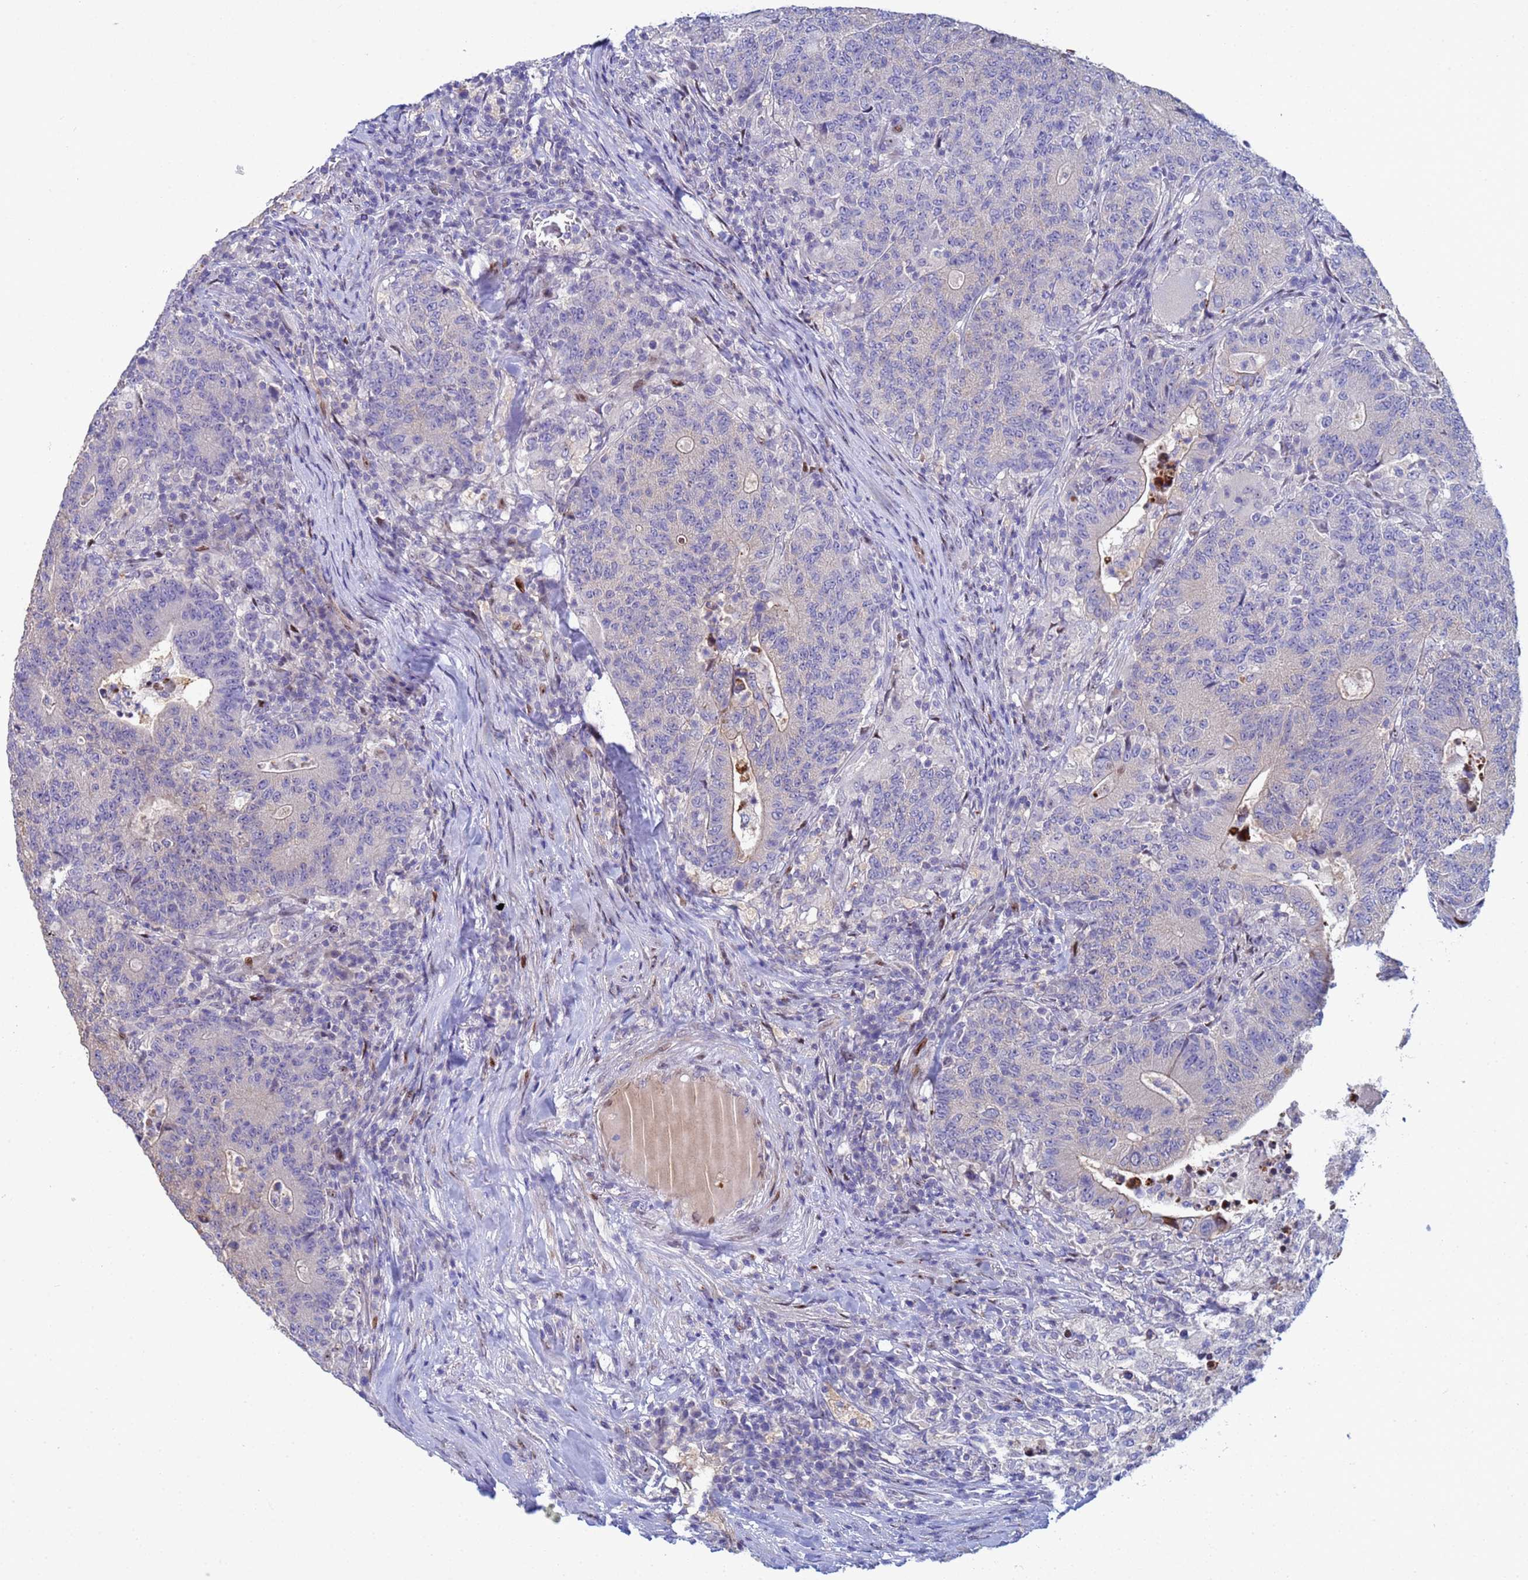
{"staining": {"intensity": "negative", "quantity": "none", "location": "none"}, "tissue": "colorectal cancer", "cell_type": "Tumor cells", "image_type": "cancer", "snomed": [{"axis": "morphology", "description": "Adenocarcinoma, NOS"}, {"axis": "topography", "description": "Colon"}], "caption": "This is an IHC image of human colorectal cancer (adenocarcinoma). There is no staining in tumor cells.", "gene": "PPP6R1", "patient": {"sex": "female", "age": 75}}